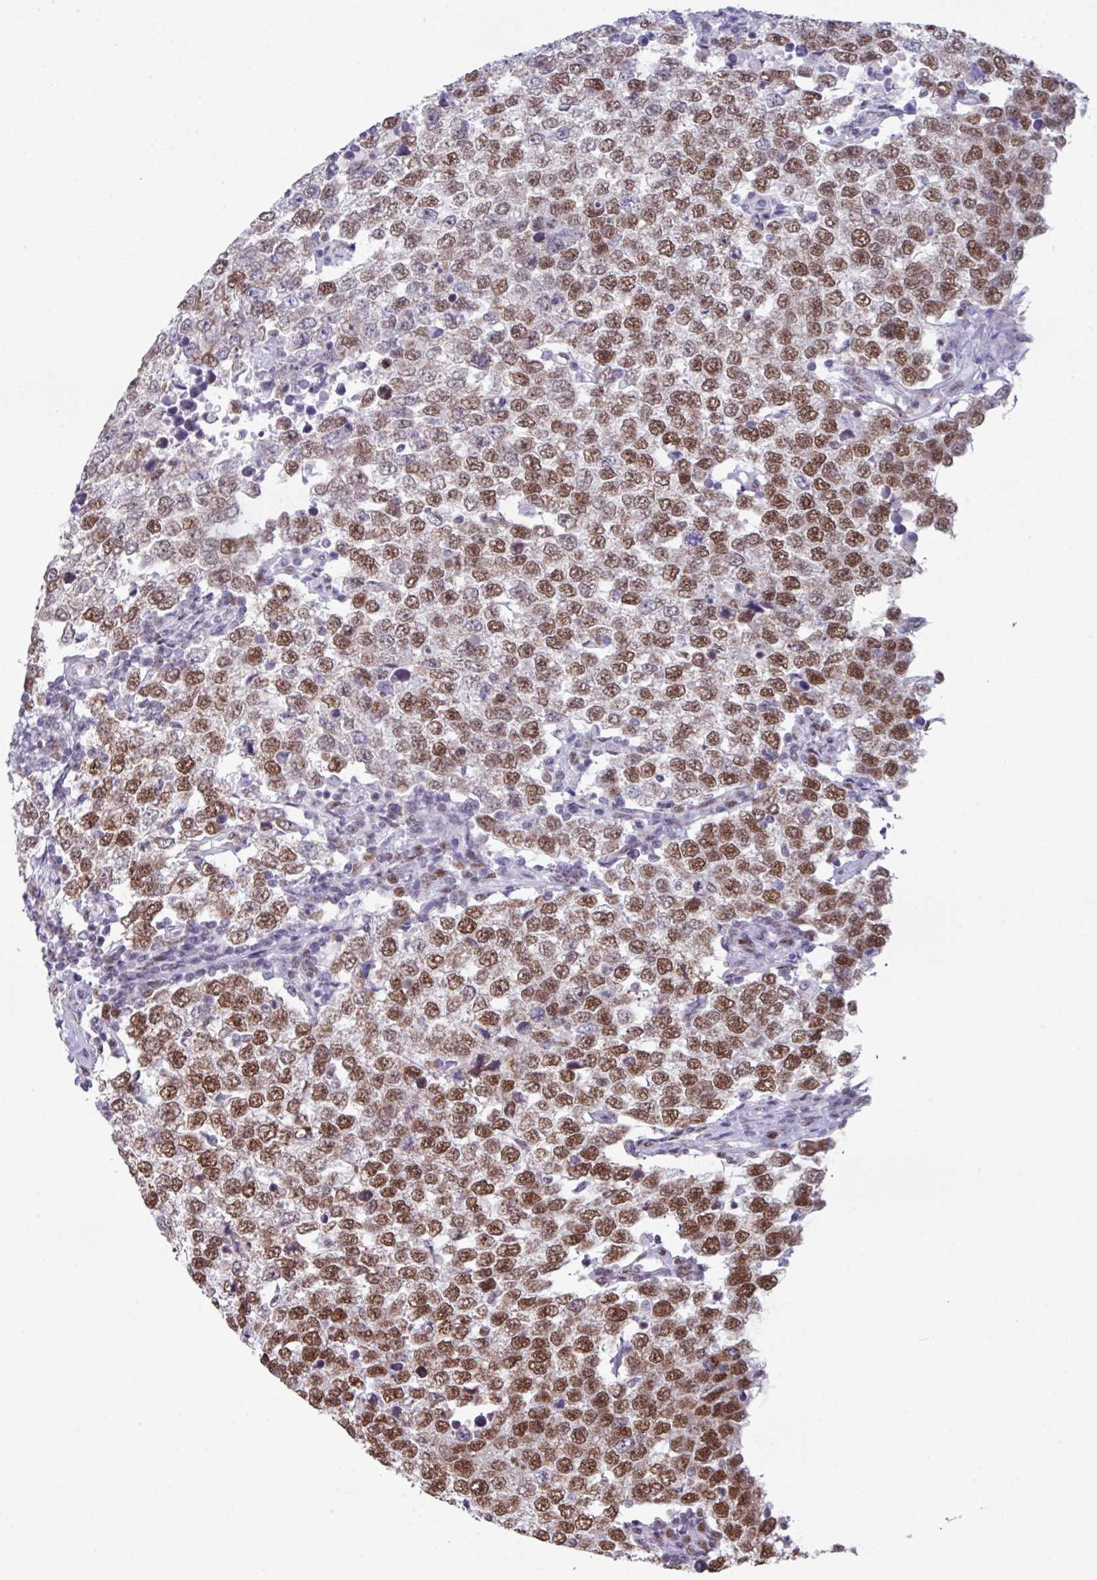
{"staining": {"intensity": "moderate", "quantity": ">75%", "location": "nuclear"}, "tissue": "testis cancer", "cell_type": "Tumor cells", "image_type": "cancer", "snomed": [{"axis": "morphology", "description": "Seminoma, NOS"}, {"axis": "morphology", "description": "Carcinoma, Embryonal, NOS"}, {"axis": "topography", "description": "Testis"}], "caption": "Brown immunohistochemical staining in human testis cancer demonstrates moderate nuclear staining in about >75% of tumor cells. The staining was performed using DAB (3,3'-diaminobenzidine), with brown indicating positive protein expression. Nuclei are stained blue with hematoxylin.", "gene": "PUF60", "patient": {"sex": "male", "age": 28}}